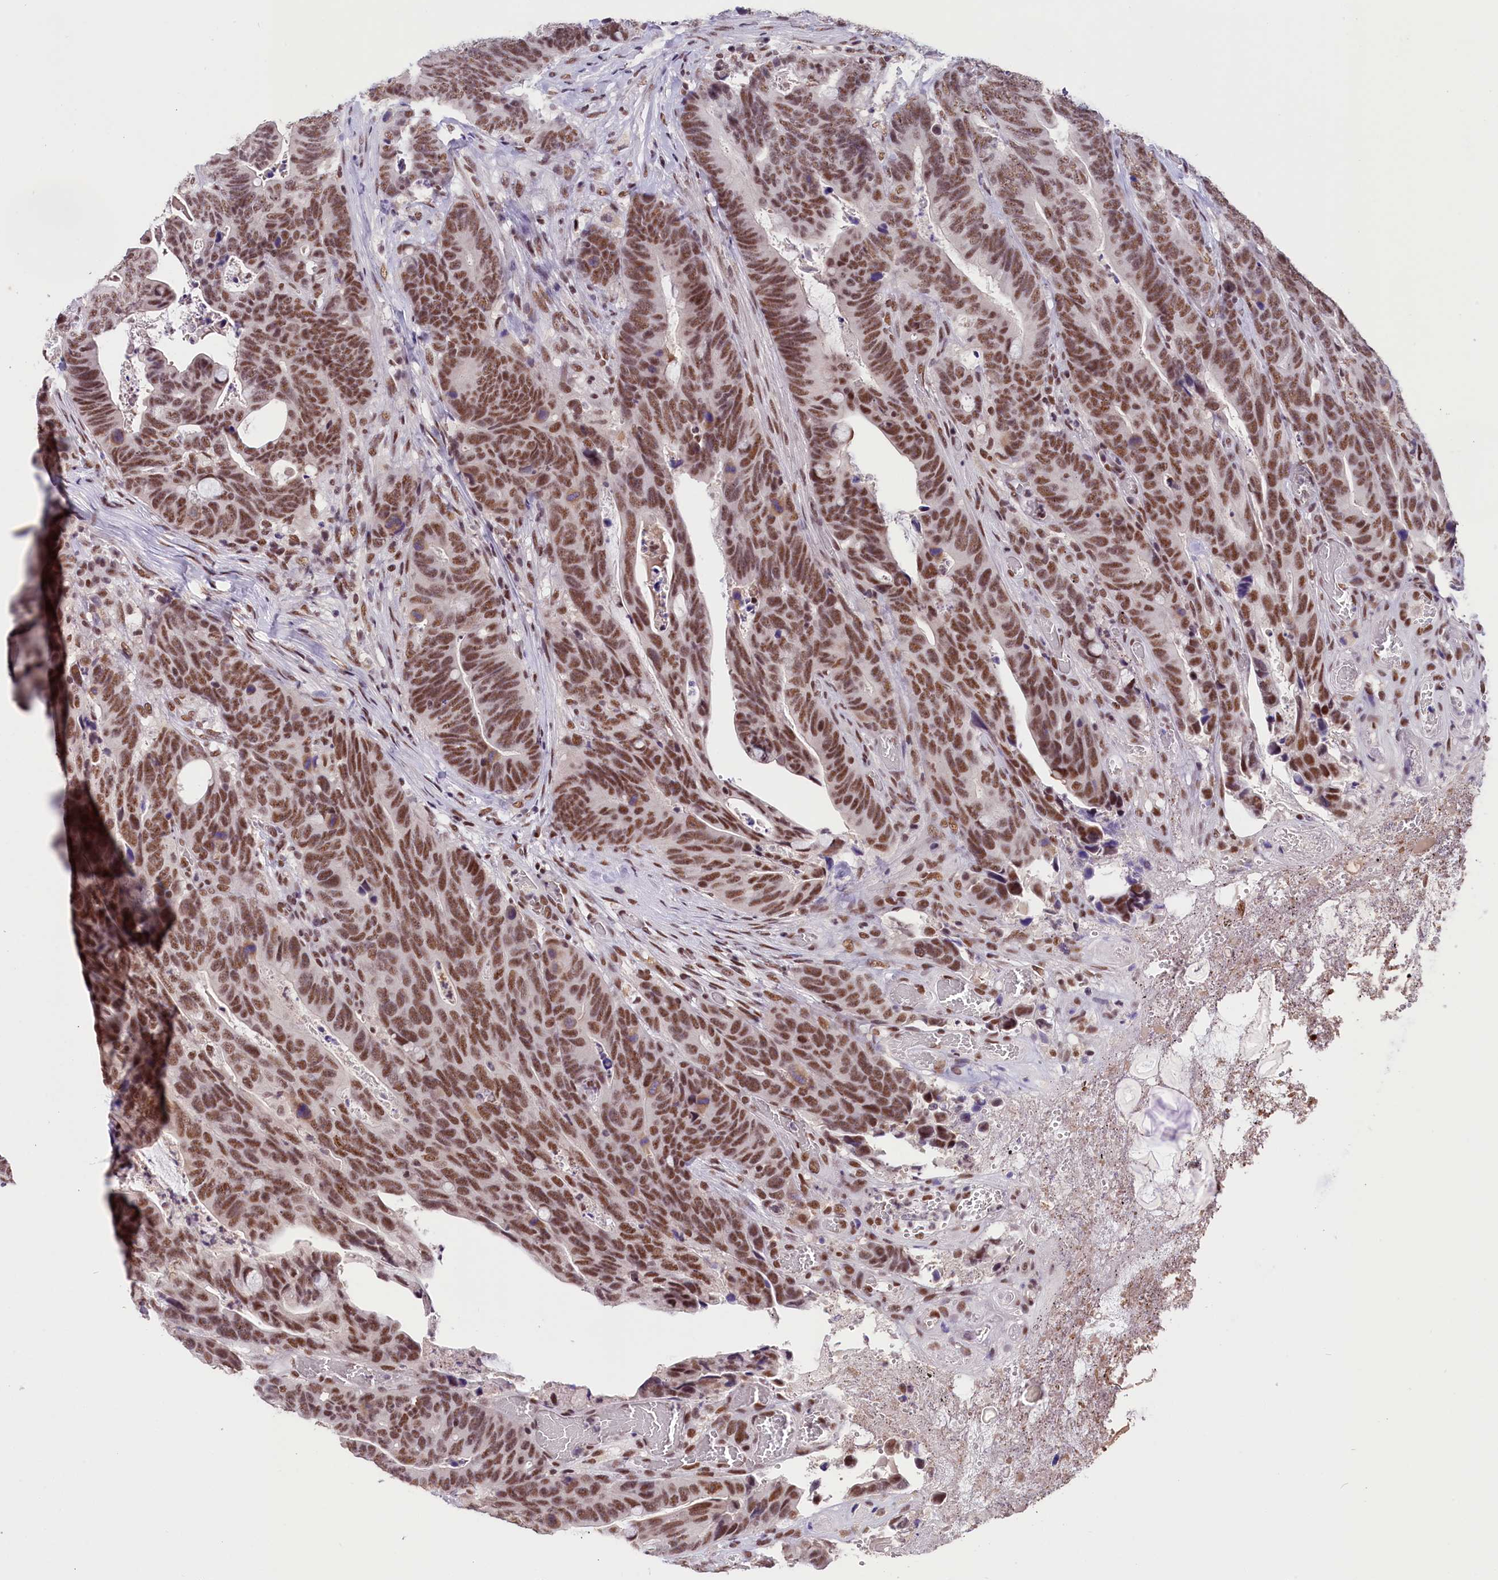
{"staining": {"intensity": "moderate", "quantity": ">75%", "location": "nuclear"}, "tissue": "colorectal cancer", "cell_type": "Tumor cells", "image_type": "cancer", "snomed": [{"axis": "morphology", "description": "Adenocarcinoma, NOS"}, {"axis": "topography", "description": "Colon"}], "caption": "Protein expression analysis of human adenocarcinoma (colorectal) reveals moderate nuclear expression in about >75% of tumor cells.", "gene": "ZC3H4", "patient": {"sex": "female", "age": 82}}